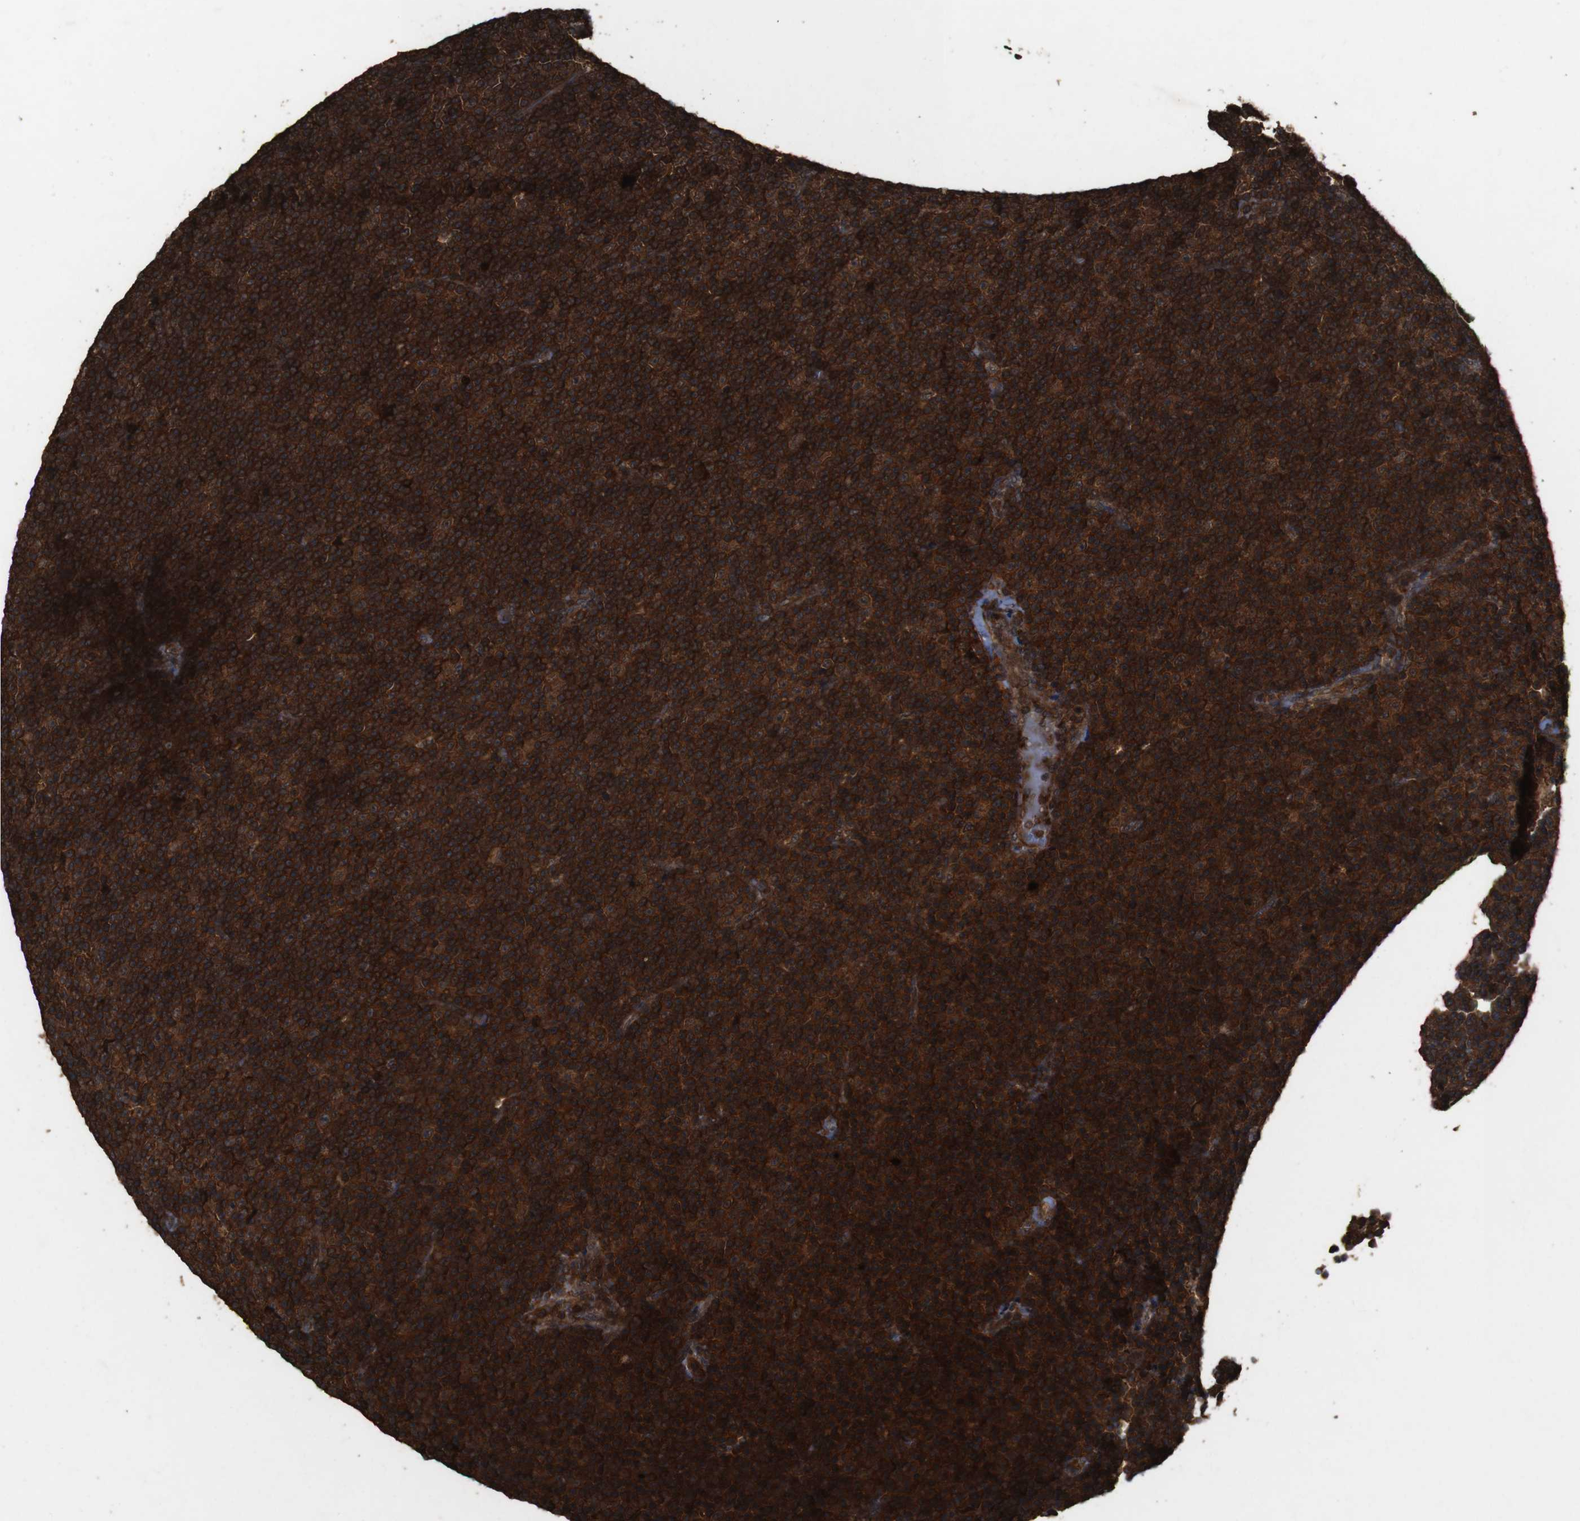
{"staining": {"intensity": "strong", "quantity": ">75%", "location": "cytoplasmic/membranous"}, "tissue": "lymphoma", "cell_type": "Tumor cells", "image_type": "cancer", "snomed": [{"axis": "morphology", "description": "Malignant lymphoma, non-Hodgkin's type, Low grade"}, {"axis": "topography", "description": "Lymph node"}], "caption": "An IHC photomicrograph of neoplastic tissue is shown. Protein staining in brown labels strong cytoplasmic/membranous positivity in lymphoma within tumor cells. Ihc stains the protein in brown and the nuclei are stained blue.", "gene": "BAG4", "patient": {"sex": "female", "age": 67}}